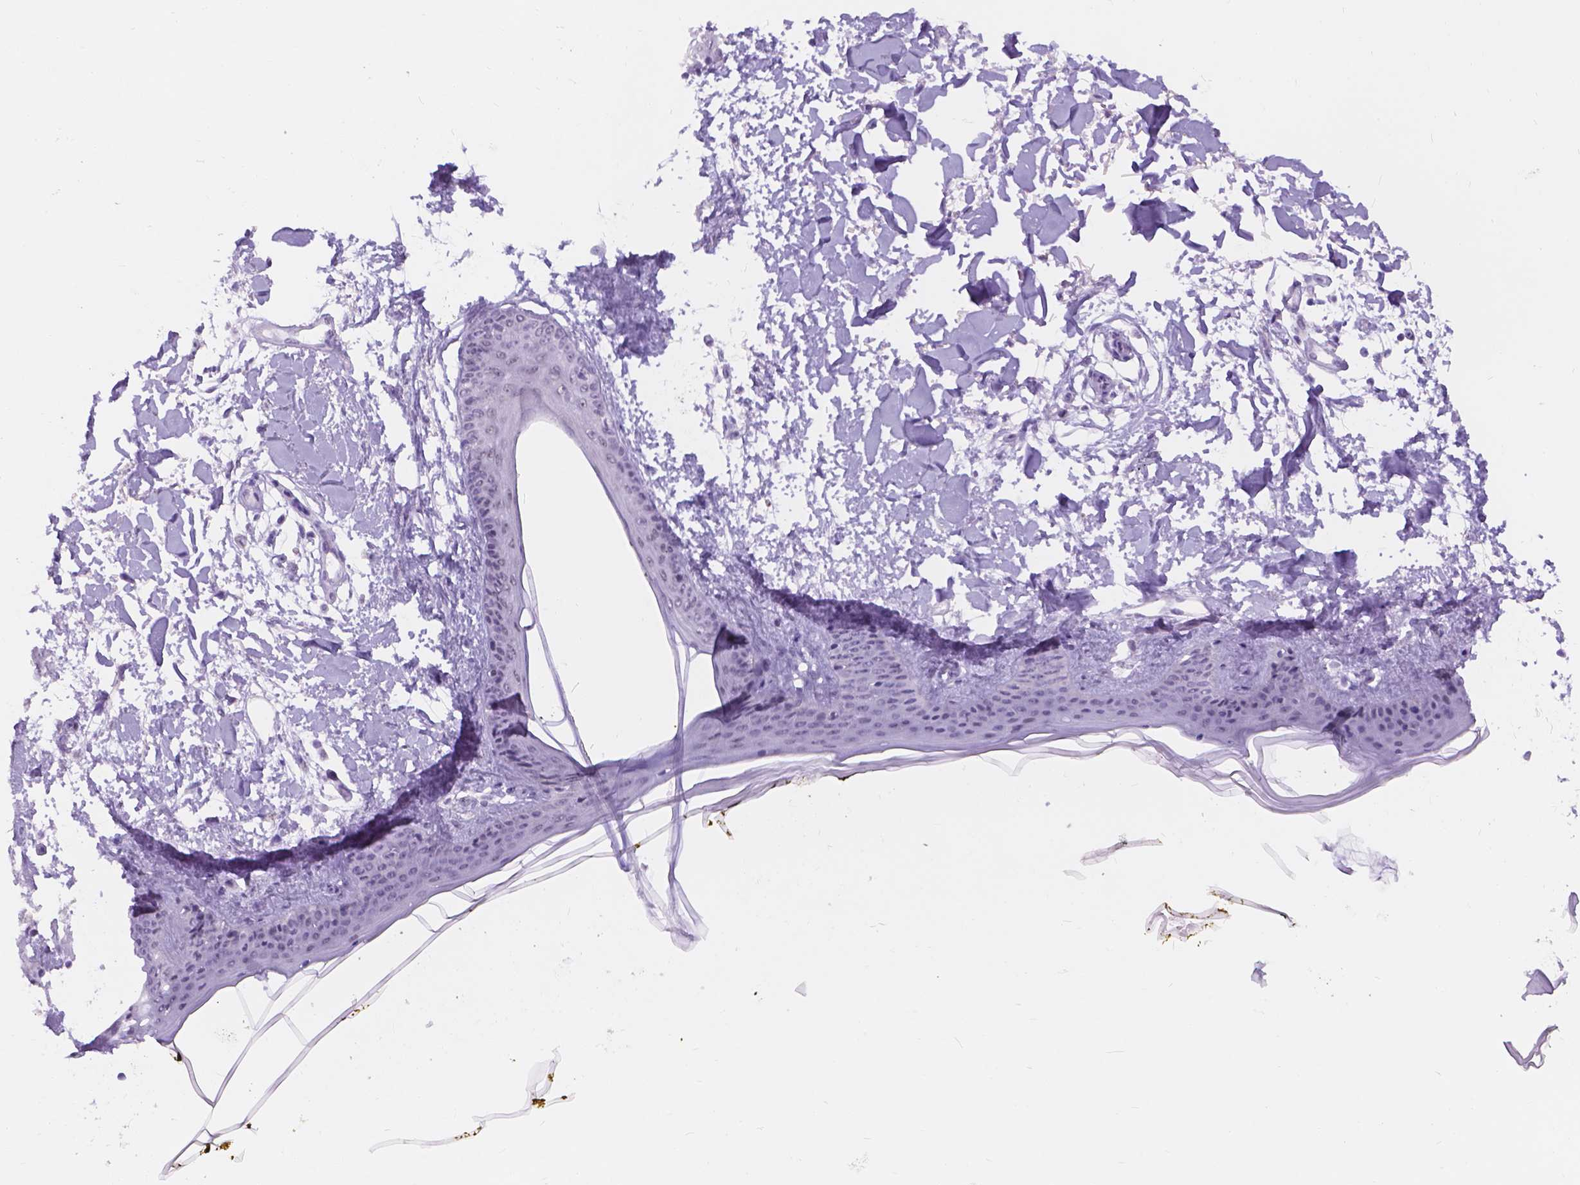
{"staining": {"intensity": "negative", "quantity": "none", "location": "none"}, "tissue": "skin", "cell_type": "Fibroblasts", "image_type": "normal", "snomed": [{"axis": "morphology", "description": "Normal tissue, NOS"}, {"axis": "topography", "description": "Skin"}], "caption": "Micrograph shows no significant protein staining in fibroblasts of unremarkable skin.", "gene": "DCC", "patient": {"sex": "female", "age": 34}}